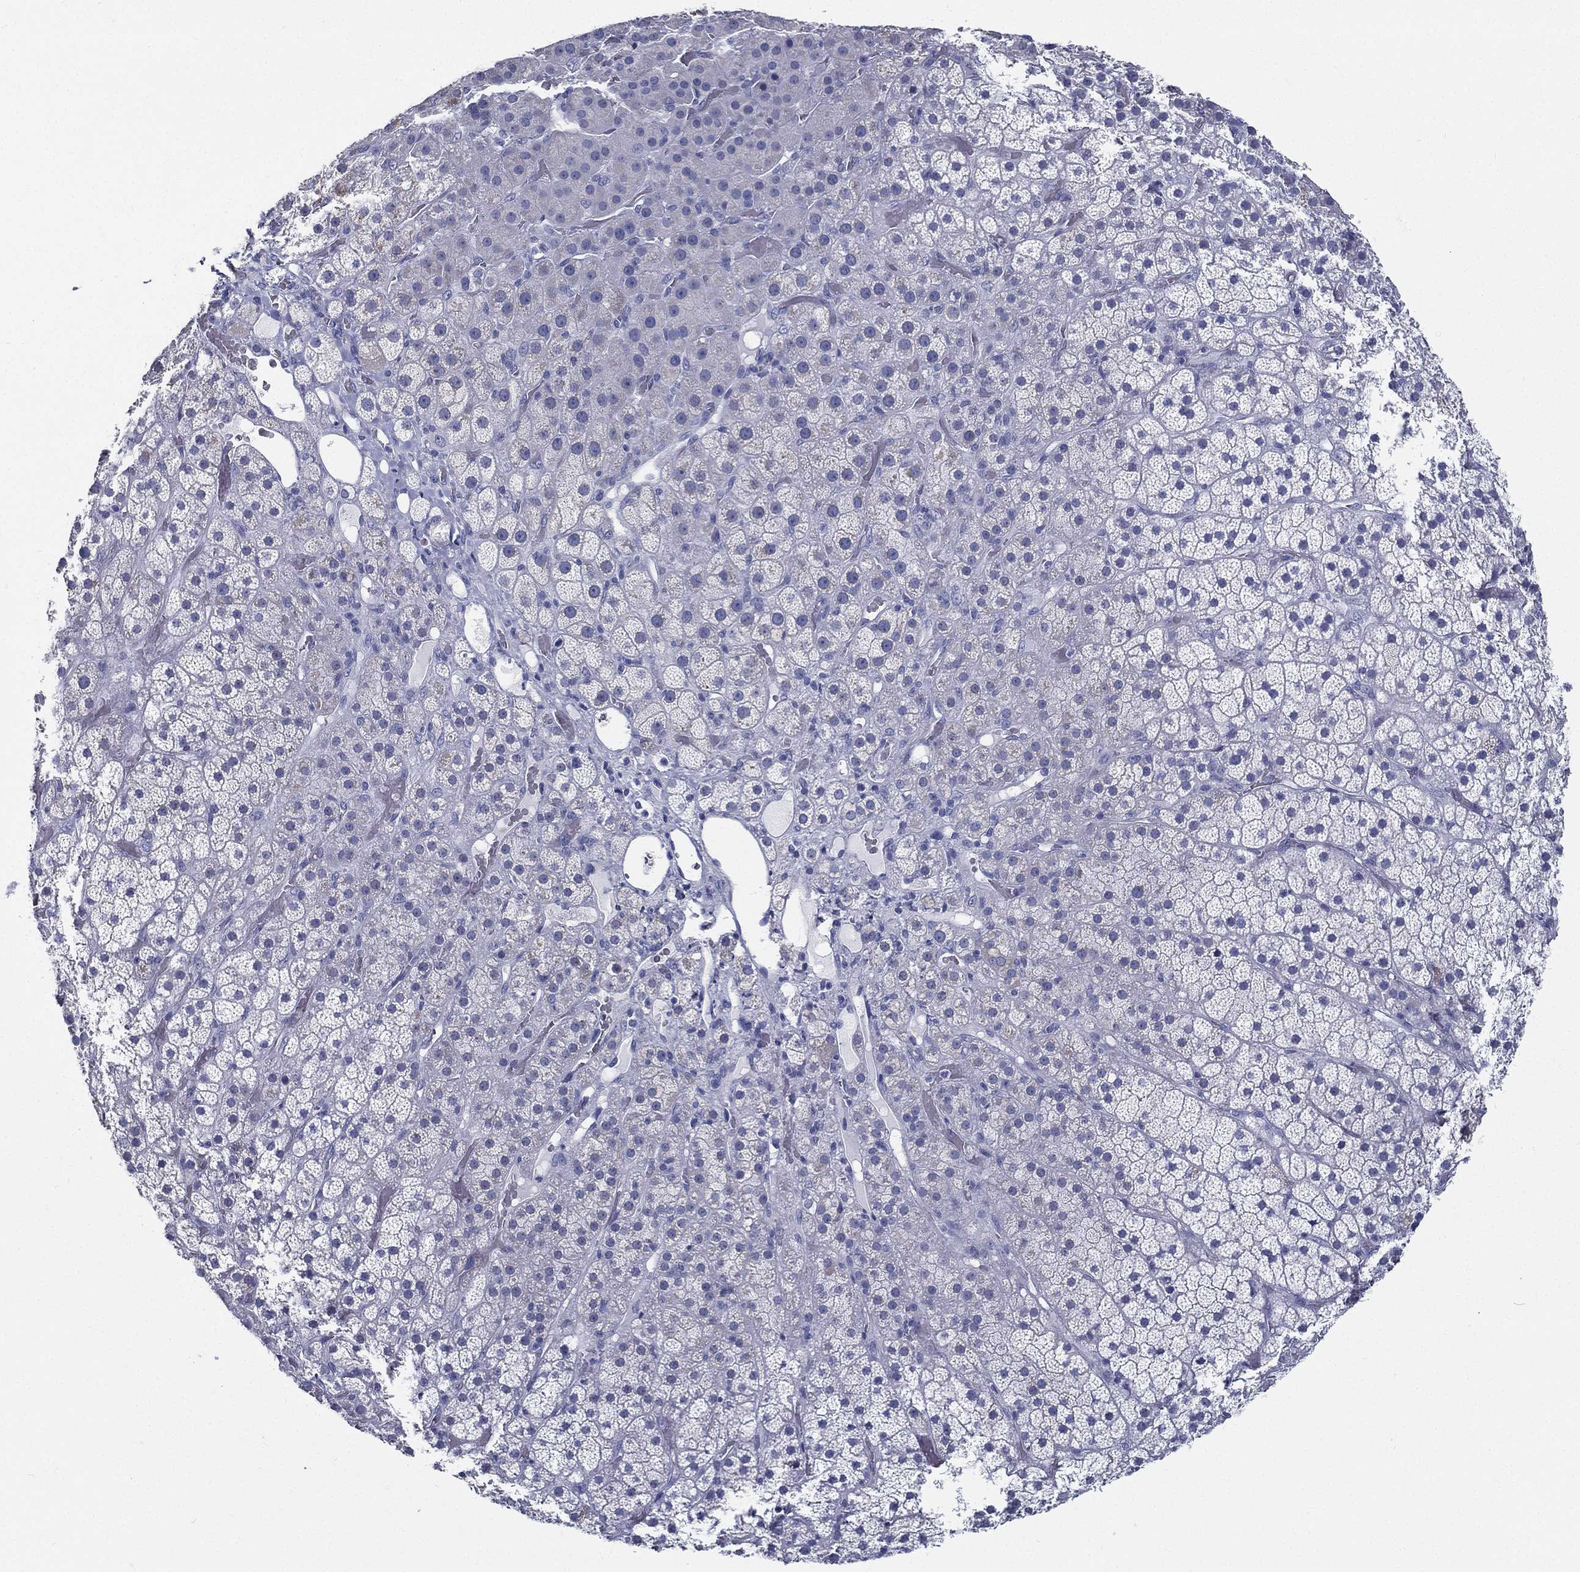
{"staining": {"intensity": "negative", "quantity": "none", "location": "none"}, "tissue": "adrenal gland", "cell_type": "Glandular cells", "image_type": "normal", "snomed": [{"axis": "morphology", "description": "Normal tissue, NOS"}, {"axis": "topography", "description": "Adrenal gland"}], "caption": "Immunohistochemistry (IHC) photomicrograph of normal human adrenal gland stained for a protein (brown), which exhibits no positivity in glandular cells.", "gene": "RSPH4A", "patient": {"sex": "male", "age": 57}}